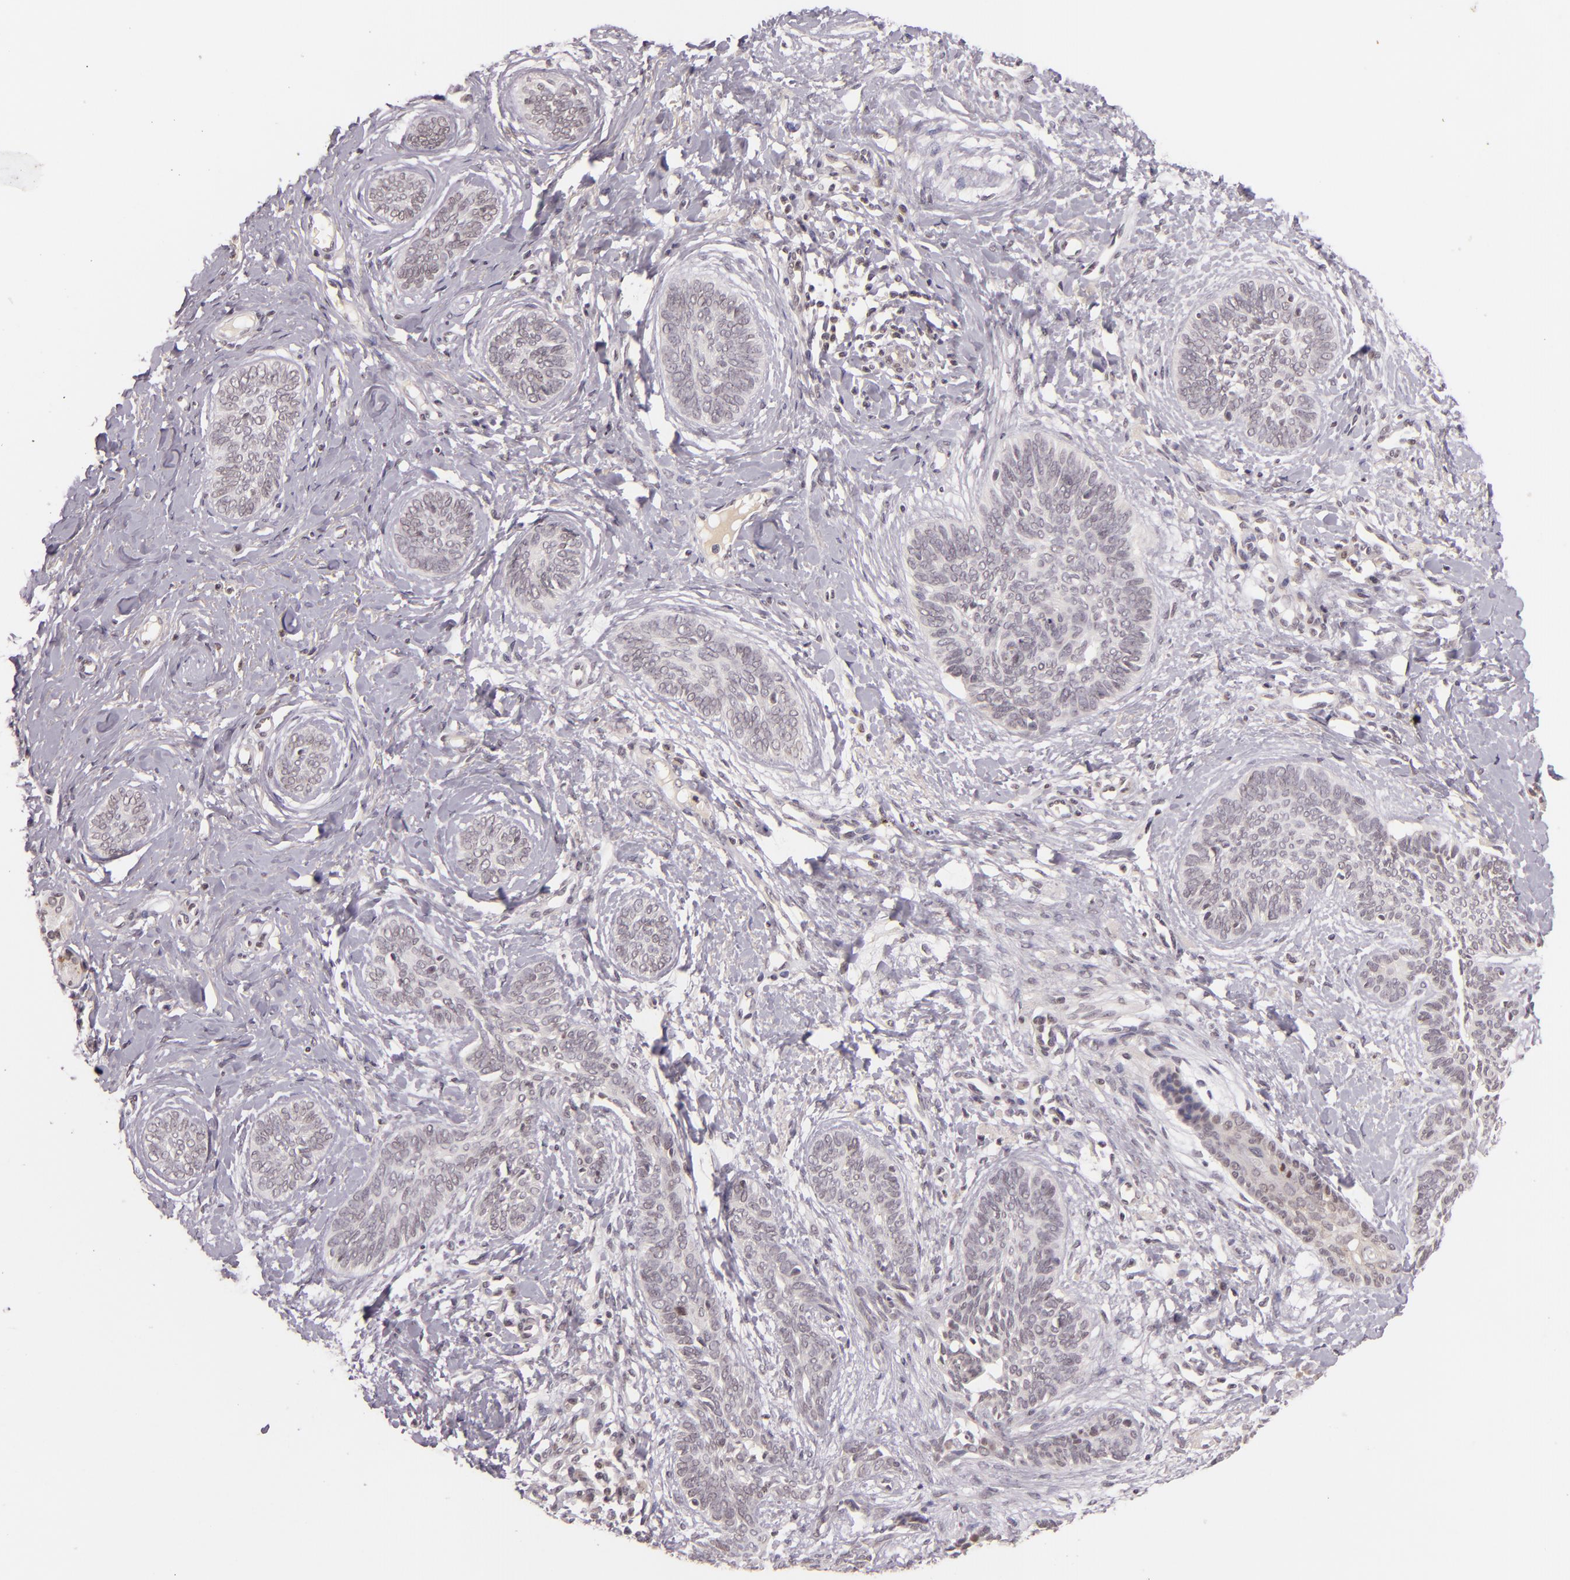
{"staining": {"intensity": "negative", "quantity": "none", "location": "none"}, "tissue": "skin cancer", "cell_type": "Tumor cells", "image_type": "cancer", "snomed": [{"axis": "morphology", "description": "Basal cell carcinoma"}, {"axis": "topography", "description": "Skin"}], "caption": "High power microscopy photomicrograph of an immunohistochemistry (IHC) image of skin cancer (basal cell carcinoma), revealing no significant positivity in tumor cells.", "gene": "CASP8", "patient": {"sex": "female", "age": 81}}